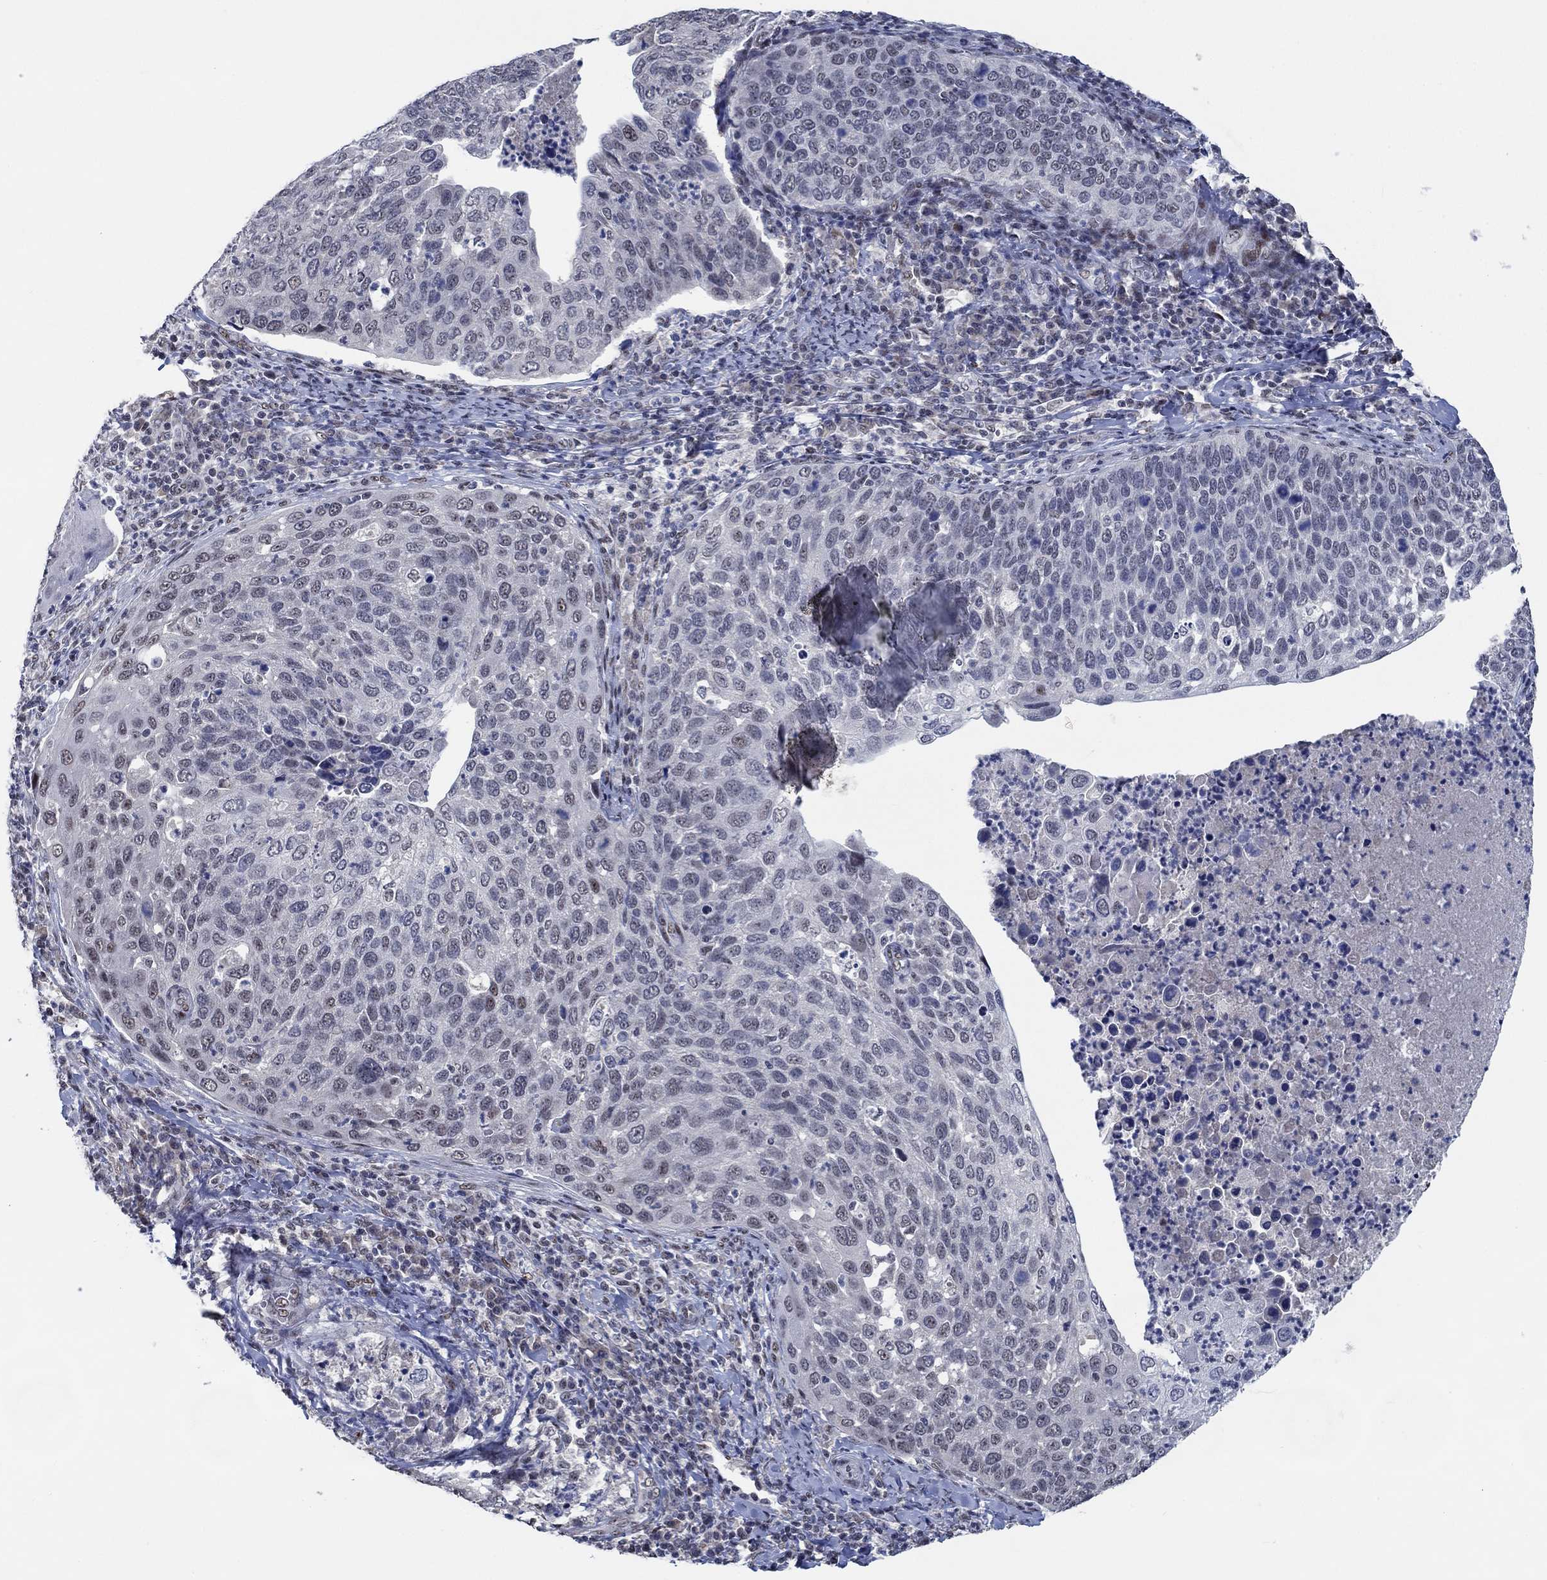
{"staining": {"intensity": "negative", "quantity": "none", "location": "none"}, "tissue": "cervical cancer", "cell_type": "Tumor cells", "image_type": "cancer", "snomed": [{"axis": "morphology", "description": "Squamous cell carcinoma, NOS"}, {"axis": "topography", "description": "Cervix"}], "caption": "There is no significant staining in tumor cells of cervical cancer (squamous cell carcinoma).", "gene": "HTN1", "patient": {"sex": "female", "age": 54}}